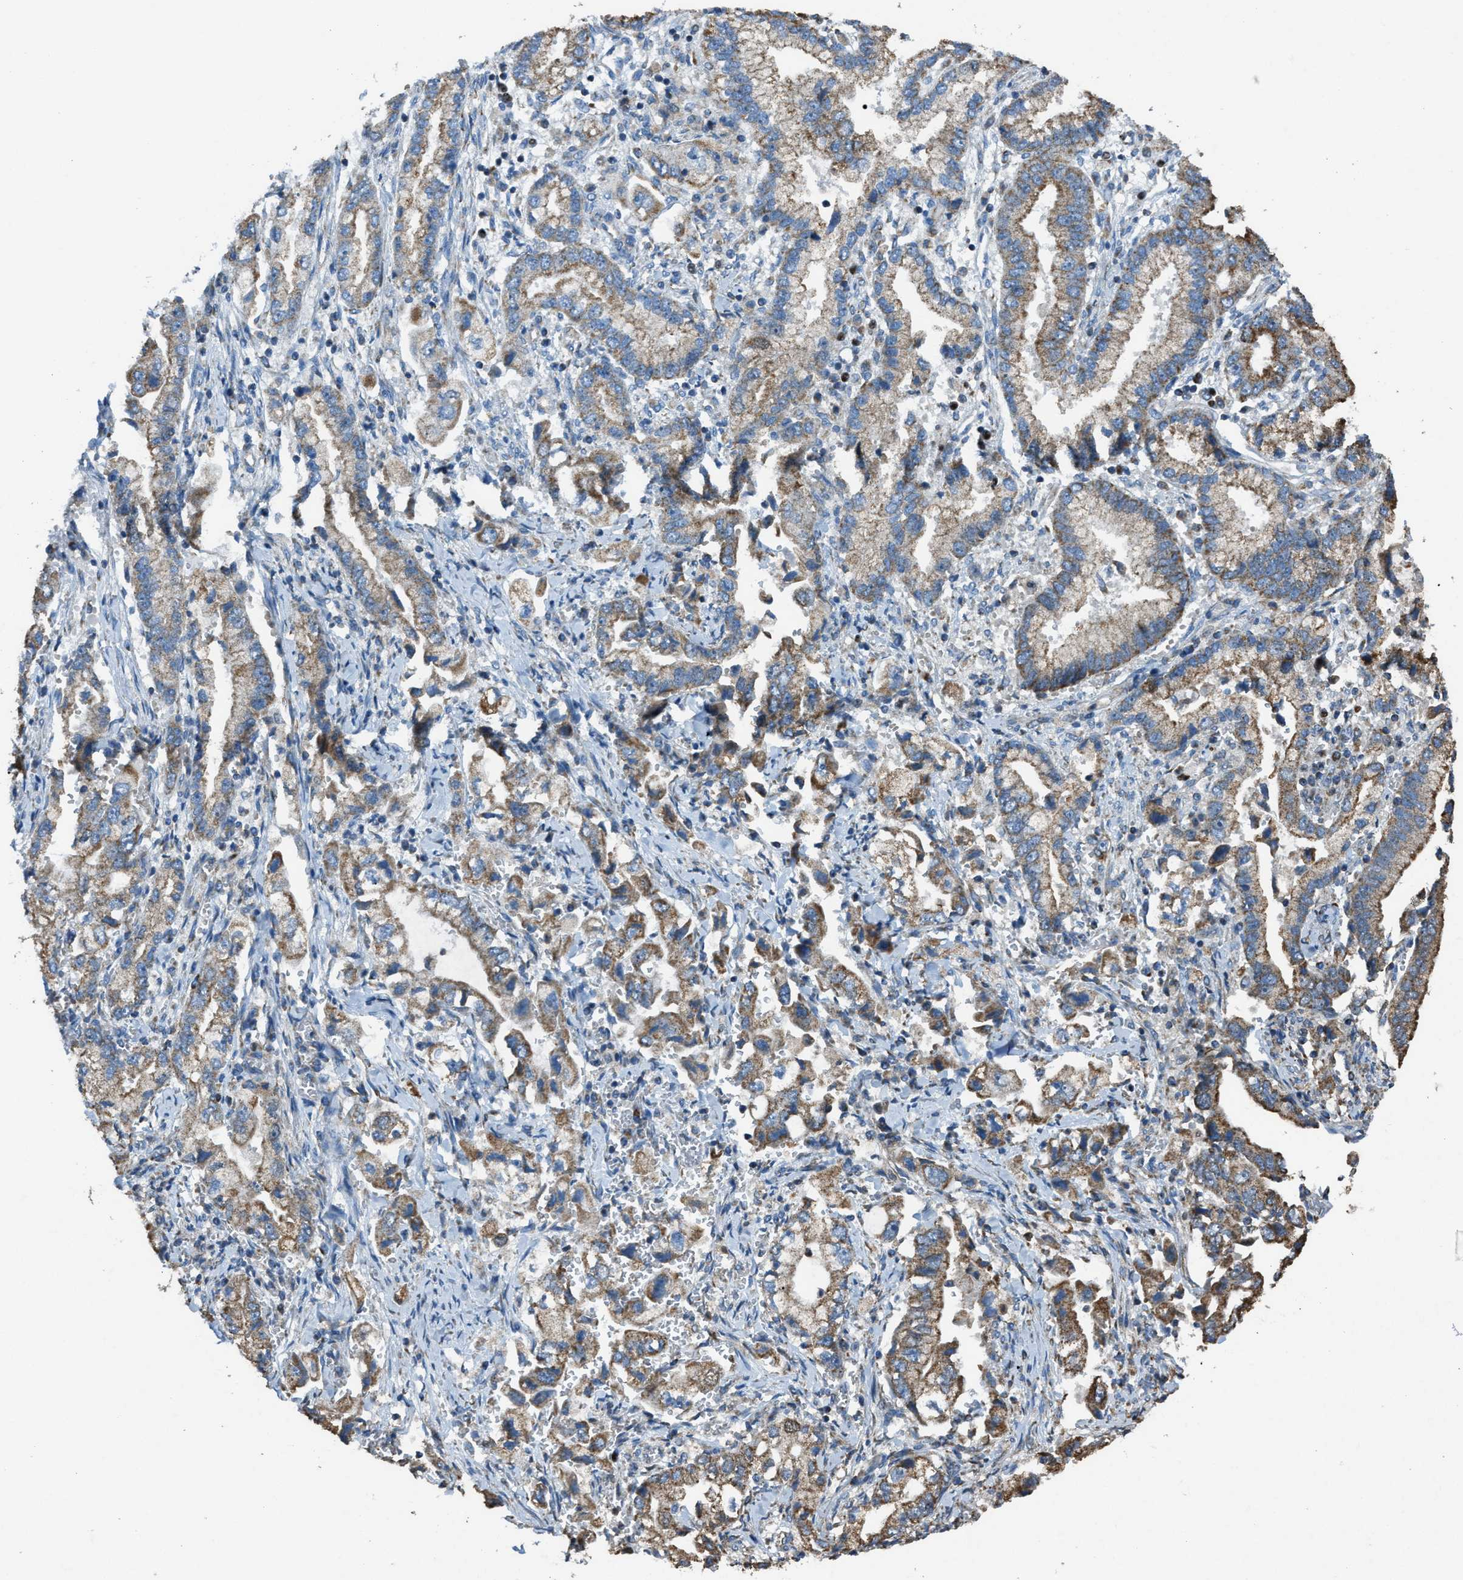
{"staining": {"intensity": "moderate", "quantity": ">75%", "location": "cytoplasmic/membranous"}, "tissue": "stomach cancer", "cell_type": "Tumor cells", "image_type": "cancer", "snomed": [{"axis": "morphology", "description": "Normal tissue, NOS"}, {"axis": "morphology", "description": "Adenocarcinoma, NOS"}, {"axis": "topography", "description": "Stomach"}], "caption": "IHC staining of stomach cancer, which demonstrates medium levels of moderate cytoplasmic/membranous positivity in about >75% of tumor cells indicating moderate cytoplasmic/membranous protein expression. The staining was performed using DAB (brown) for protein detection and nuclei were counterstained in hematoxylin (blue).", "gene": "SLC25A11", "patient": {"sex": "male", "age": 62}}